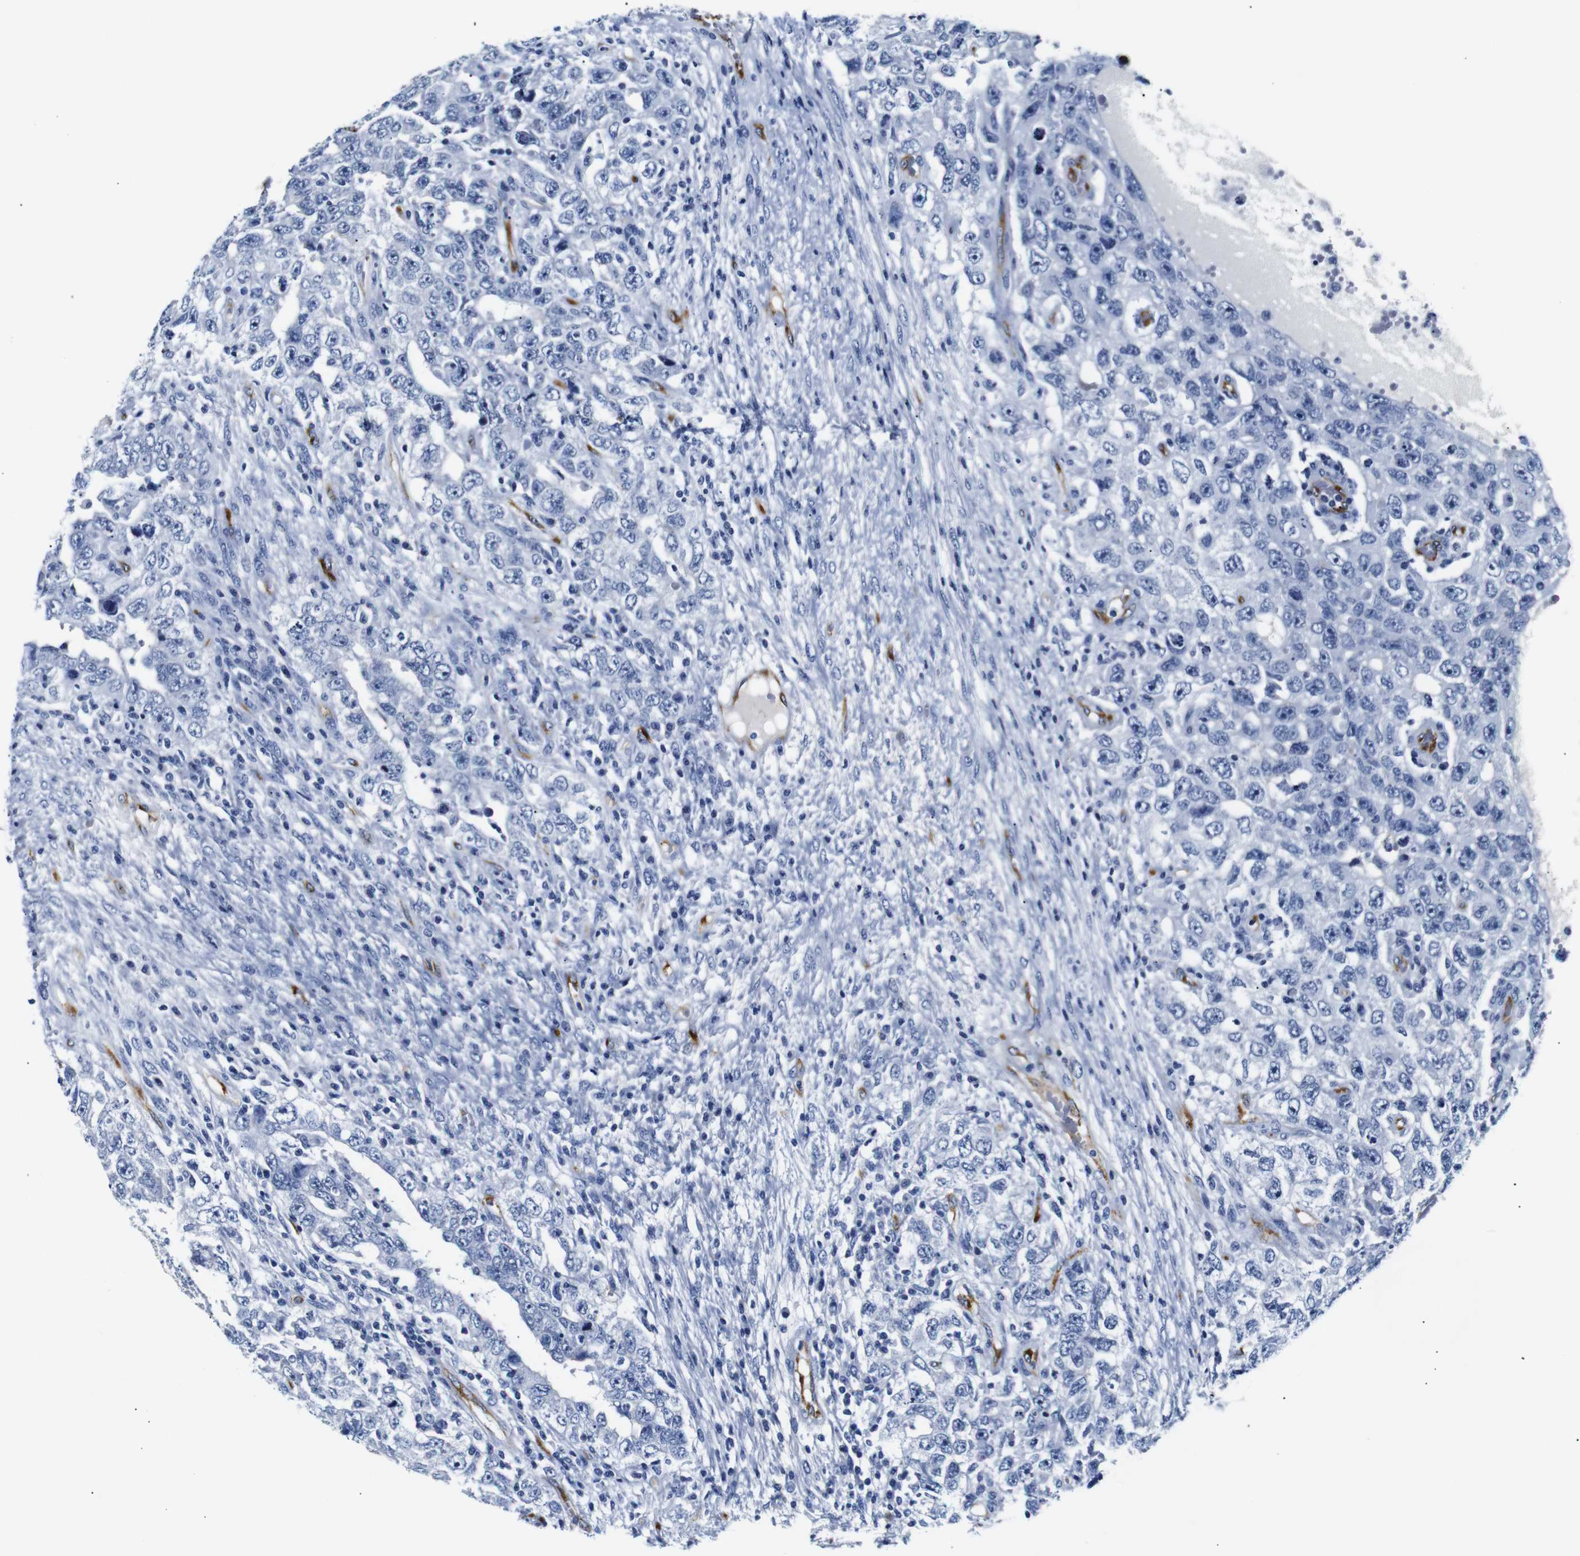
{"staining": {"intensity": "negative", "quantity": "none", "location": "none"}, "tissue": "testis cancer", "cell_type": "Tumor cells", "image_type": "cancer", "snomed": [{"axis": "morphology", "description": "Carcinoma, Embryonal, NOS"}, {"axis": "topography", "description": "Testis"}], "caption": "DAB (3,3'-diaminobenzidine) immunohistochemical staining of embryonal carcinoma (testis) demonstrates no significant staining in tumor cells. (DAB (3,3'-diaminobenzidine) immunohistochemistry visualized using brightfield microscopy, high magnification).", "gene": "MUC4", "patient": {"sex": "male", "age": 26}}